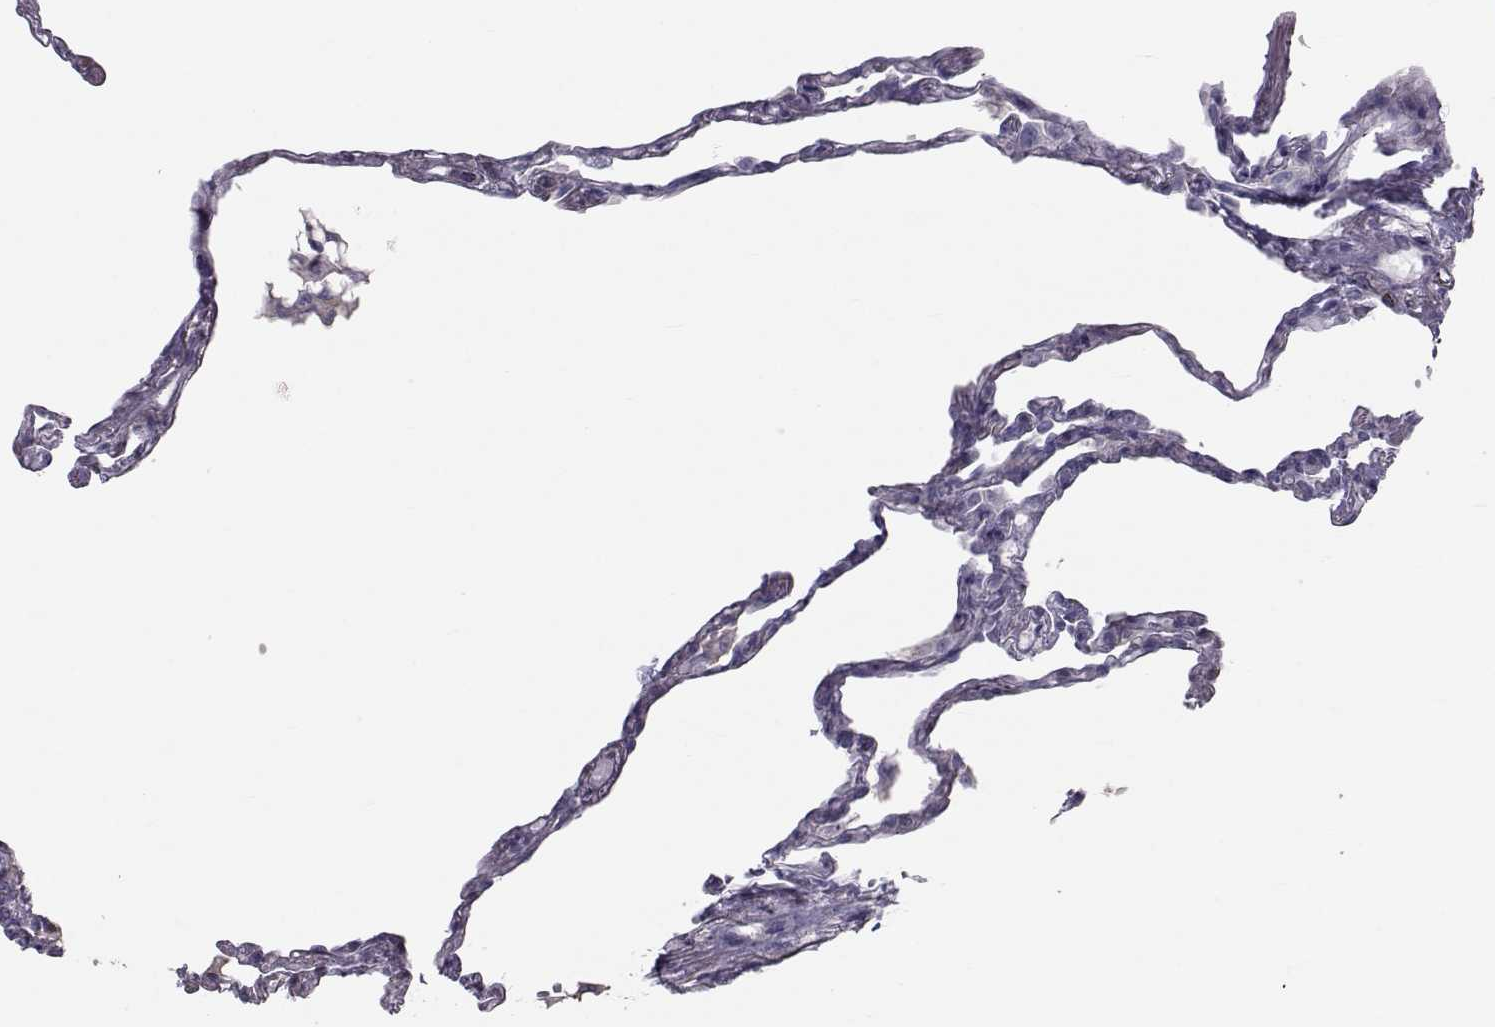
{"staining": {"intensity": "negative", "quantity": "none", "location": "none"}, "tissue": "lung", "cell_type": "Alveolar cells", "image_type": "normal", "snomed": [{"axis": "morphology", "description": "Normal tissue, NOS"}, {"axis": "topography", "description": "Lung"}], "caption": "DAB immunohistochemical staining of unremarkable lung displays no significant expression in alveolar cells.", "gene": "GARIN3", "patient": {"sex": "male", "age": 78}}